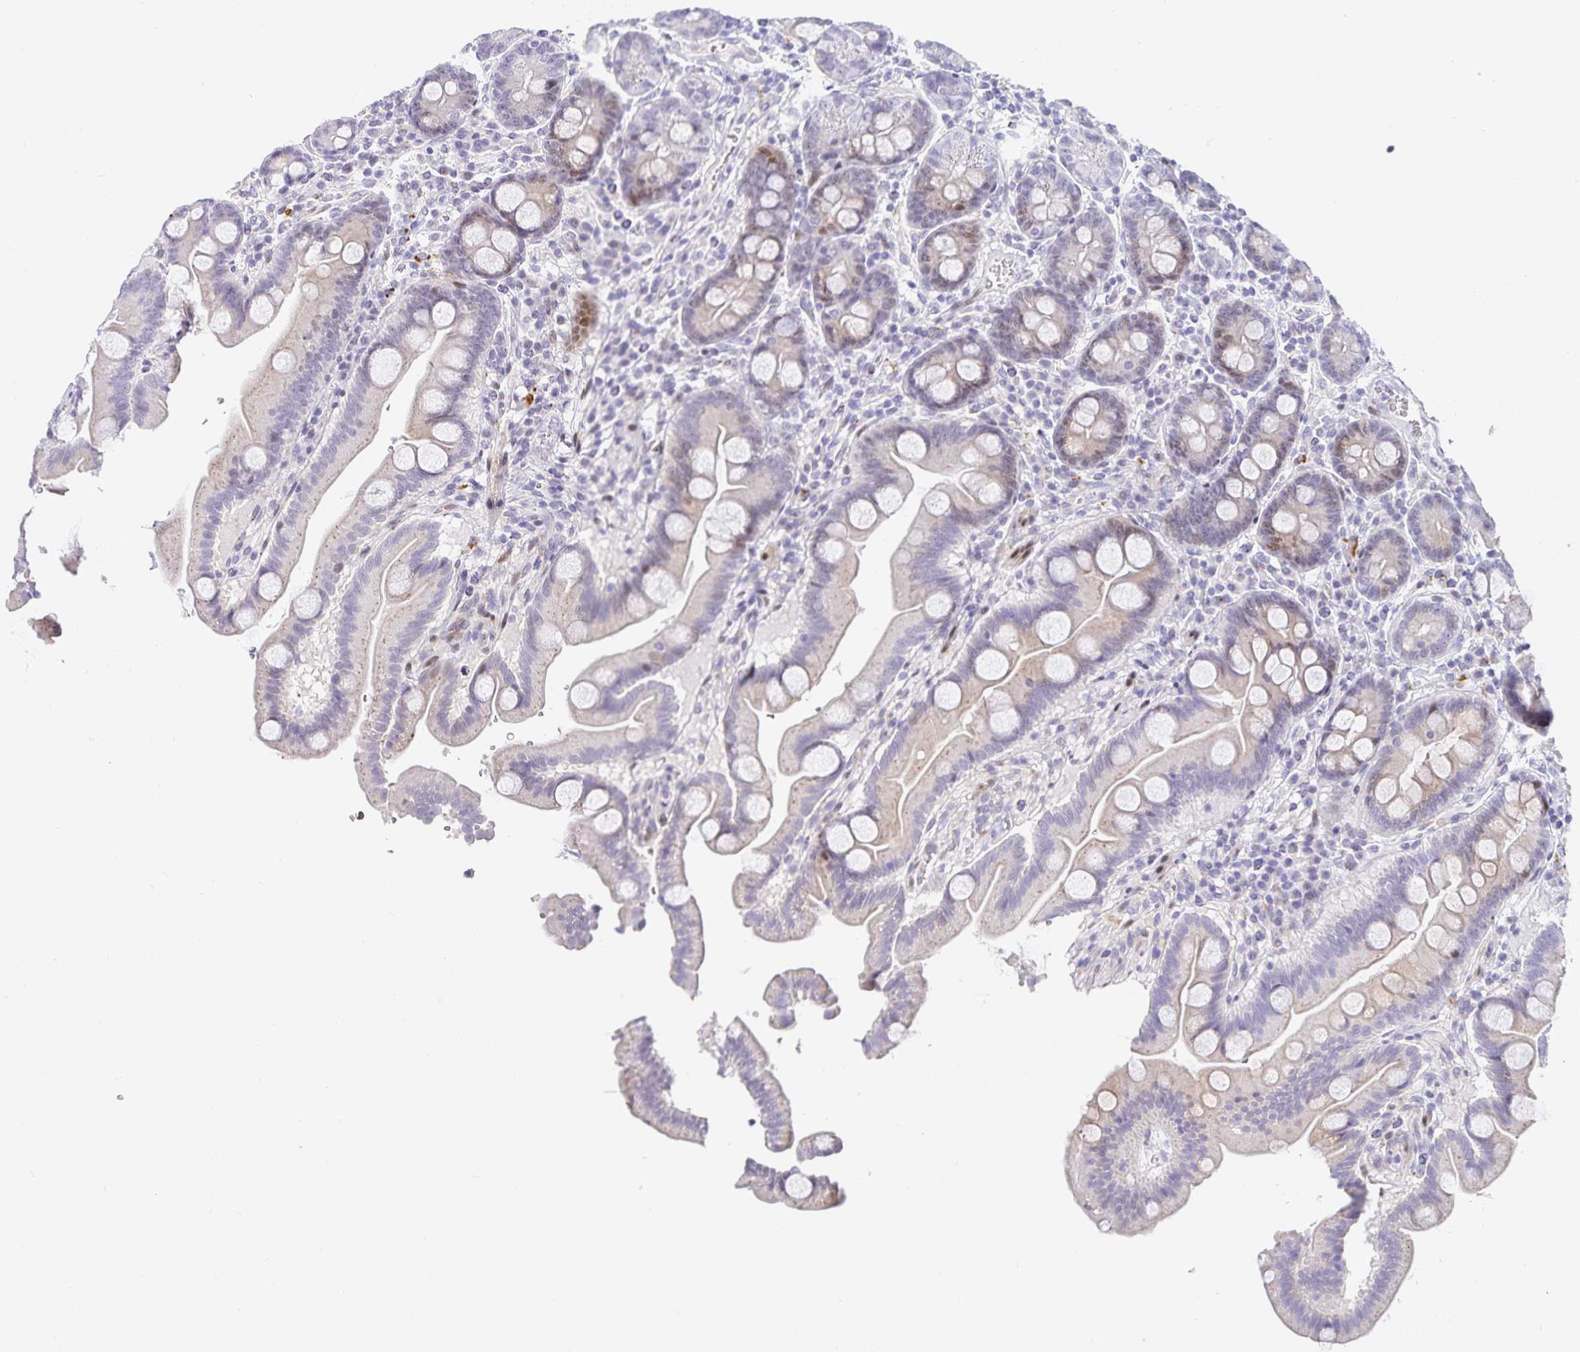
{"staining": {"intensity": "weak", "quantity": "<25%", "location": "cytoplasmic/membranous"}, "tissue": "duodenum", "cell_type": "Glandular cells", "image_type": "normal", "snomed": [{"axis": "morphology", "description": "Normal tissue, NOS"}, {"axis": "topography", "description": "Duodenum"}], "caption": "Immunohistochemistry micrograph of benign human duodenum stained for a protein (brown), which reveals no staining in glandular cells. (Brightfield microscopy of DAB (3,3'-diaminobenzidine) immunohistochemistry at high magnification).", "gene": "KBTBD13", "patient": {"sex": "male", "age": 59}}